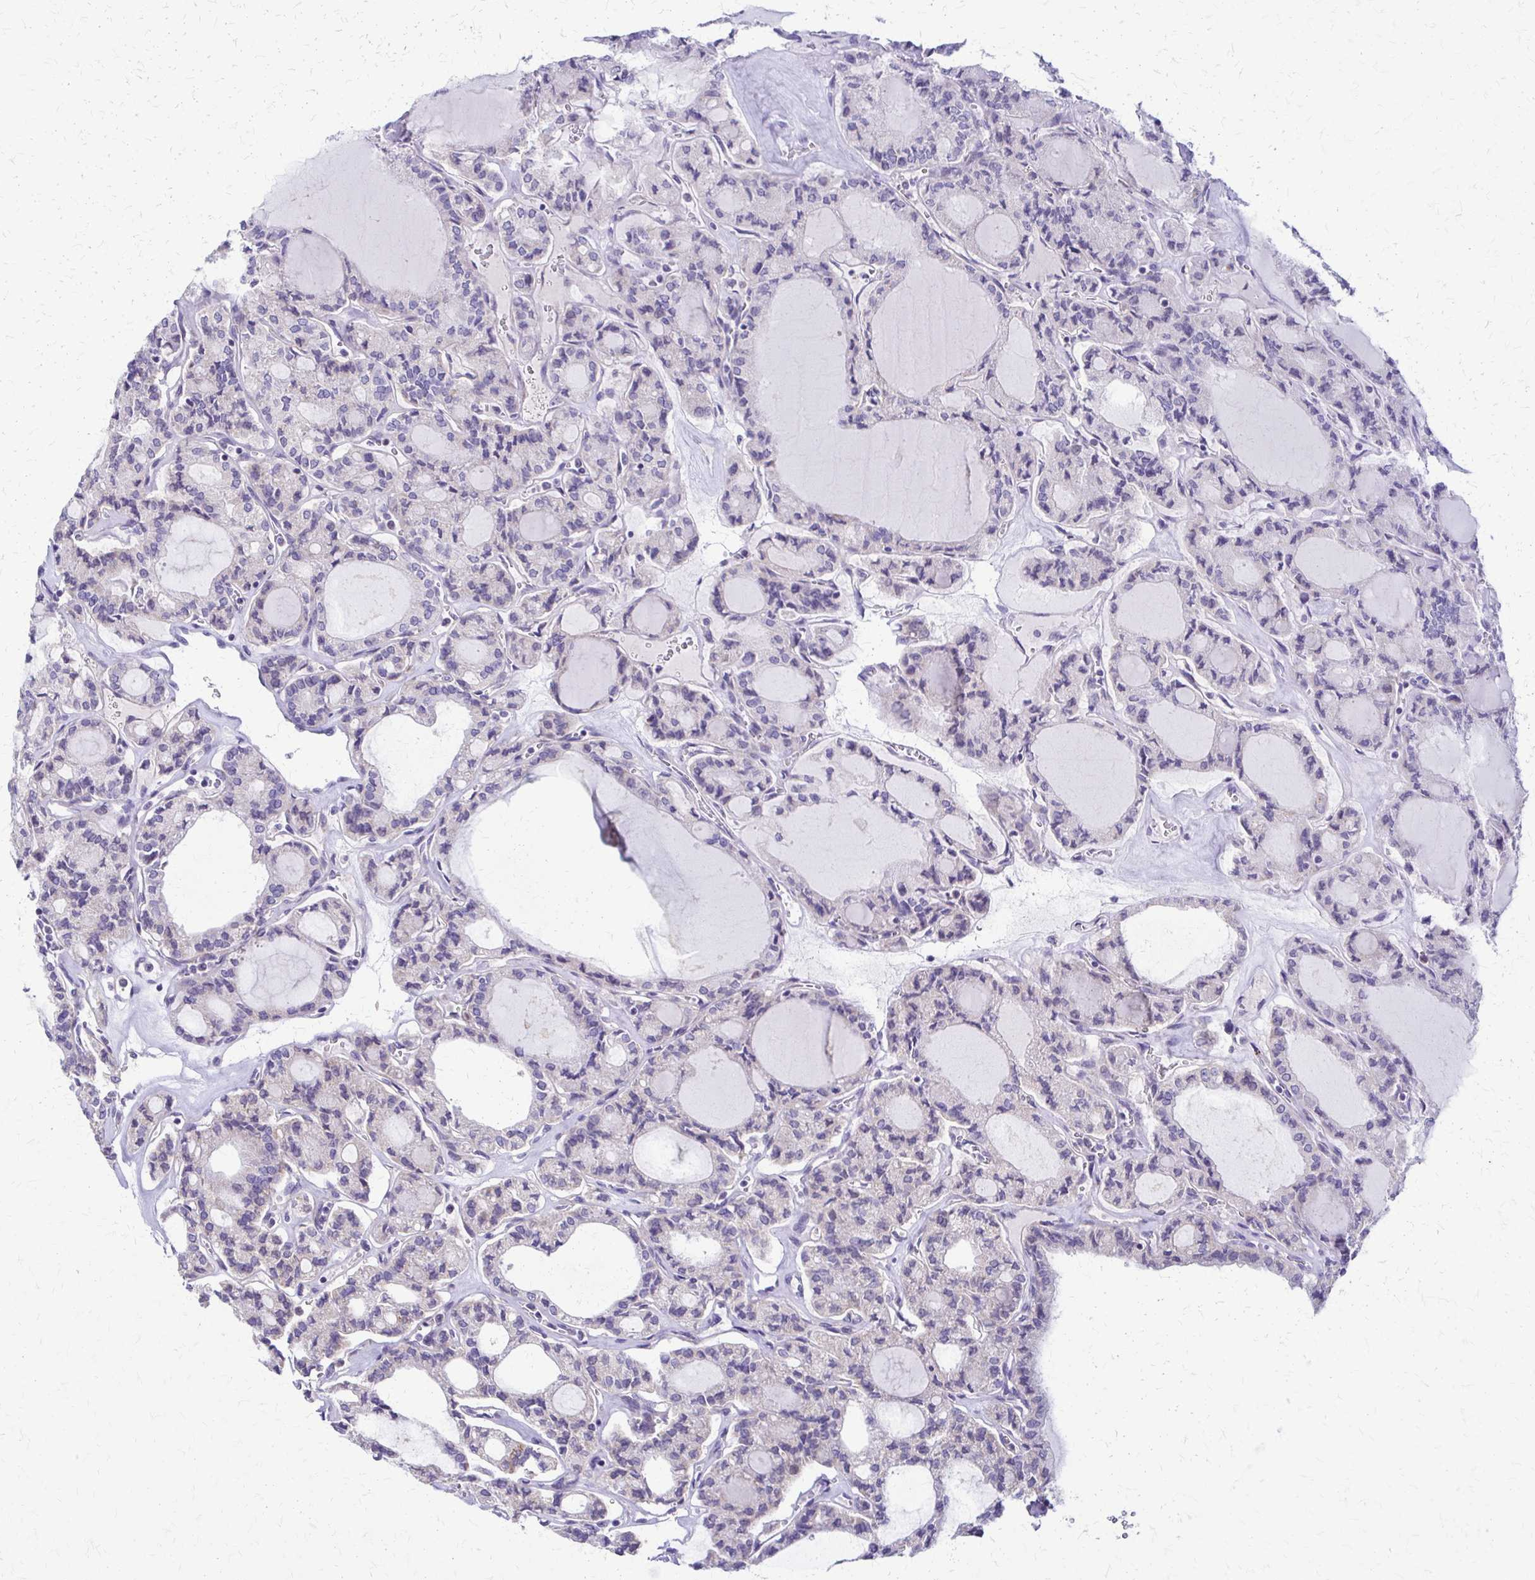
{"staining": {"intensity": "negative", "quantity": "none", "location": "none"}, "tissue": "thyroid cancer", "cell_type": "Tumor cells", "image_type": "cancer", "snomed": [{"axis": "morphology", "description": "Papillary adenocarcinoma, NOS"}, {"axis": "topography", "description": "Thyroid gland"}], "caption": "Tumor cells are negative for protein expression in human thyroid papillary adenocarcinoma.", "gene": "SAMD13", "patient": {"sex": "male", "age": 87}}